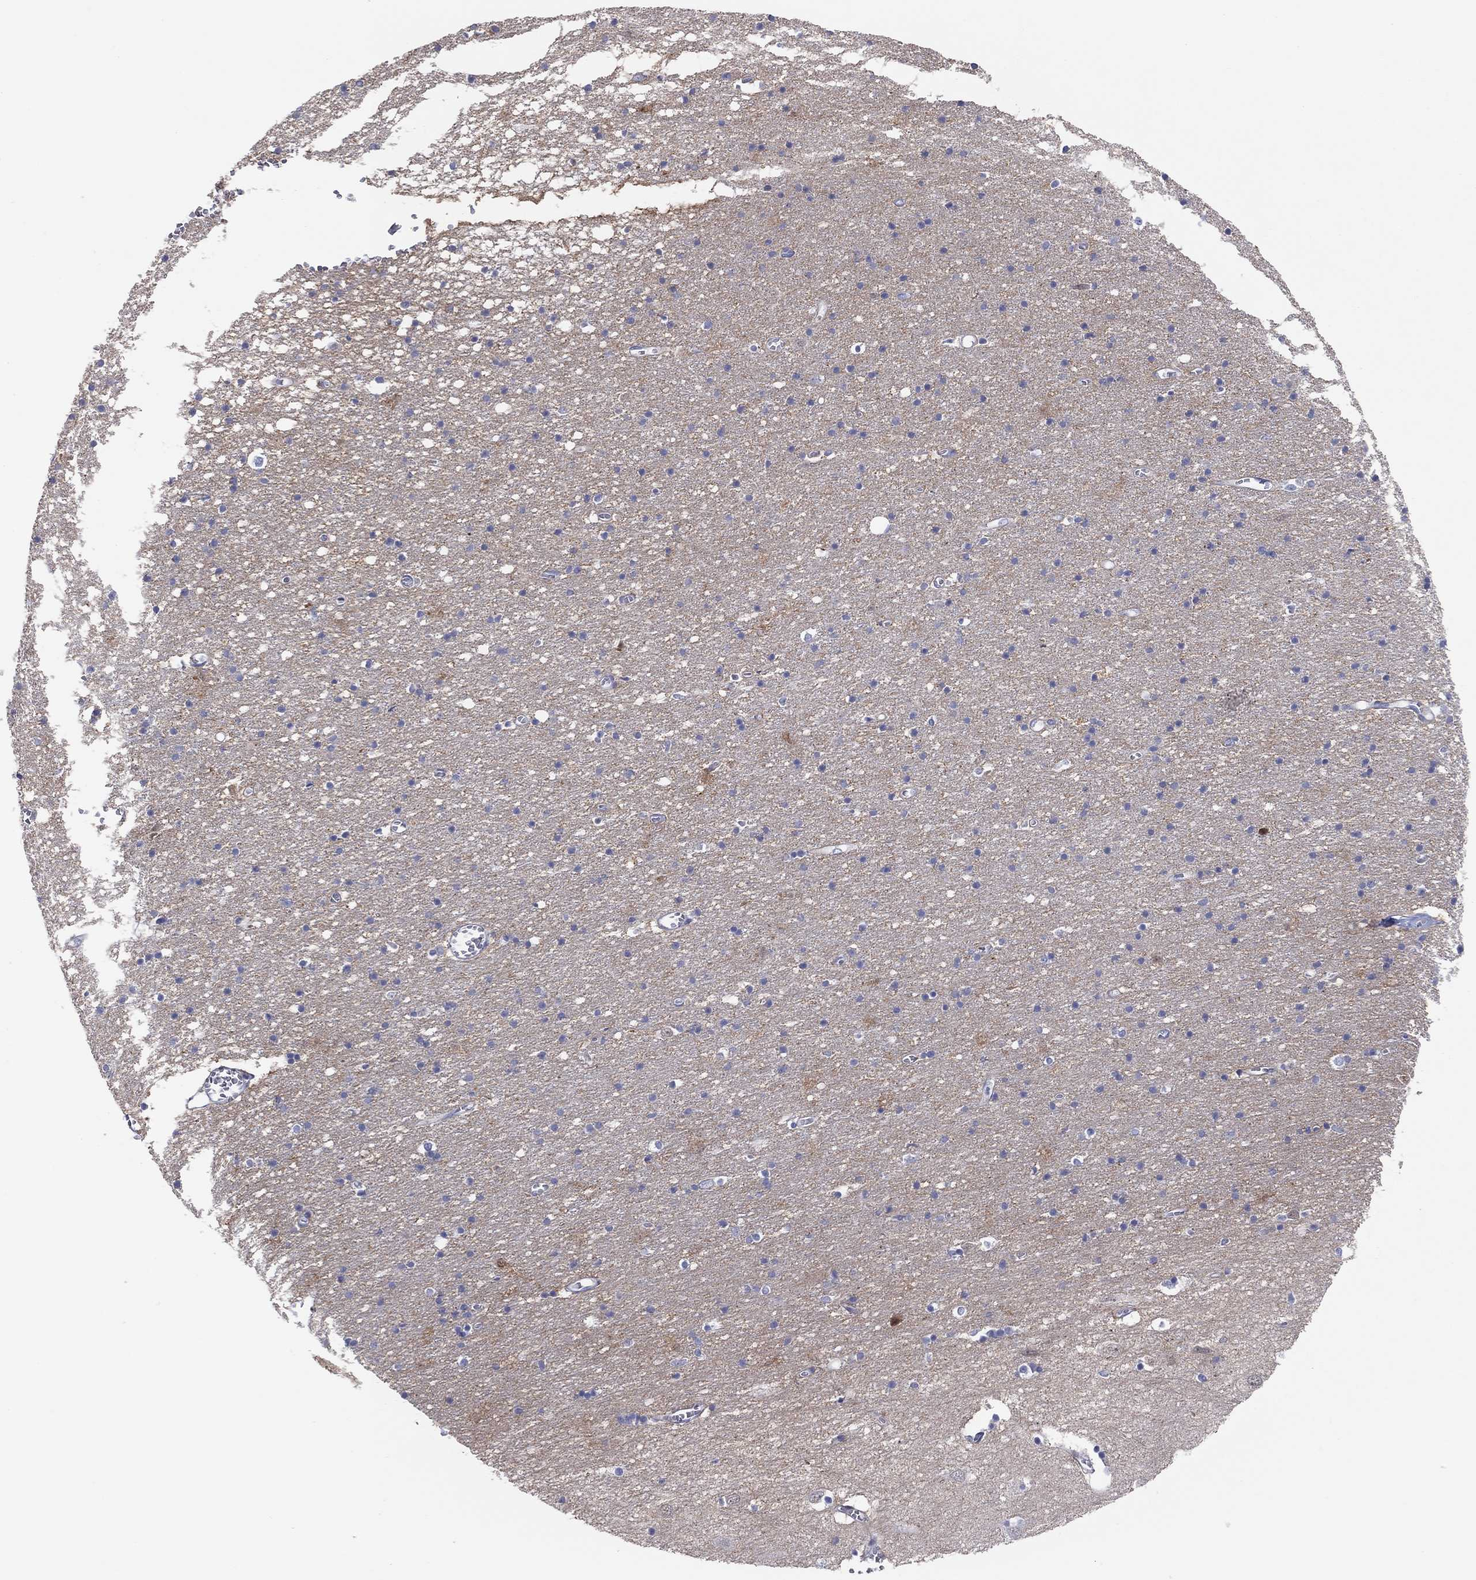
{"staining": {"intensity": "negative", "quantity": "none", "location": "none"}, "tissue": "cerebral cortex", "cell_type": "Endothelial cells", "image_type": "normal", "snomed": [{"axis": "morphology", "description": "Normal tissue, NOS"}, {"axis": "topography", "description": "Cerebral cortex"}], "caption": "Immunohistochemistry (IHC) of normal cerebral cortex reveals no staining in endothelial cells. (Immunohistochemistry, brightfield microscopy, high magnification).", "gene": "CPNE6", "patient": {"sex": "male", "age": 70}}